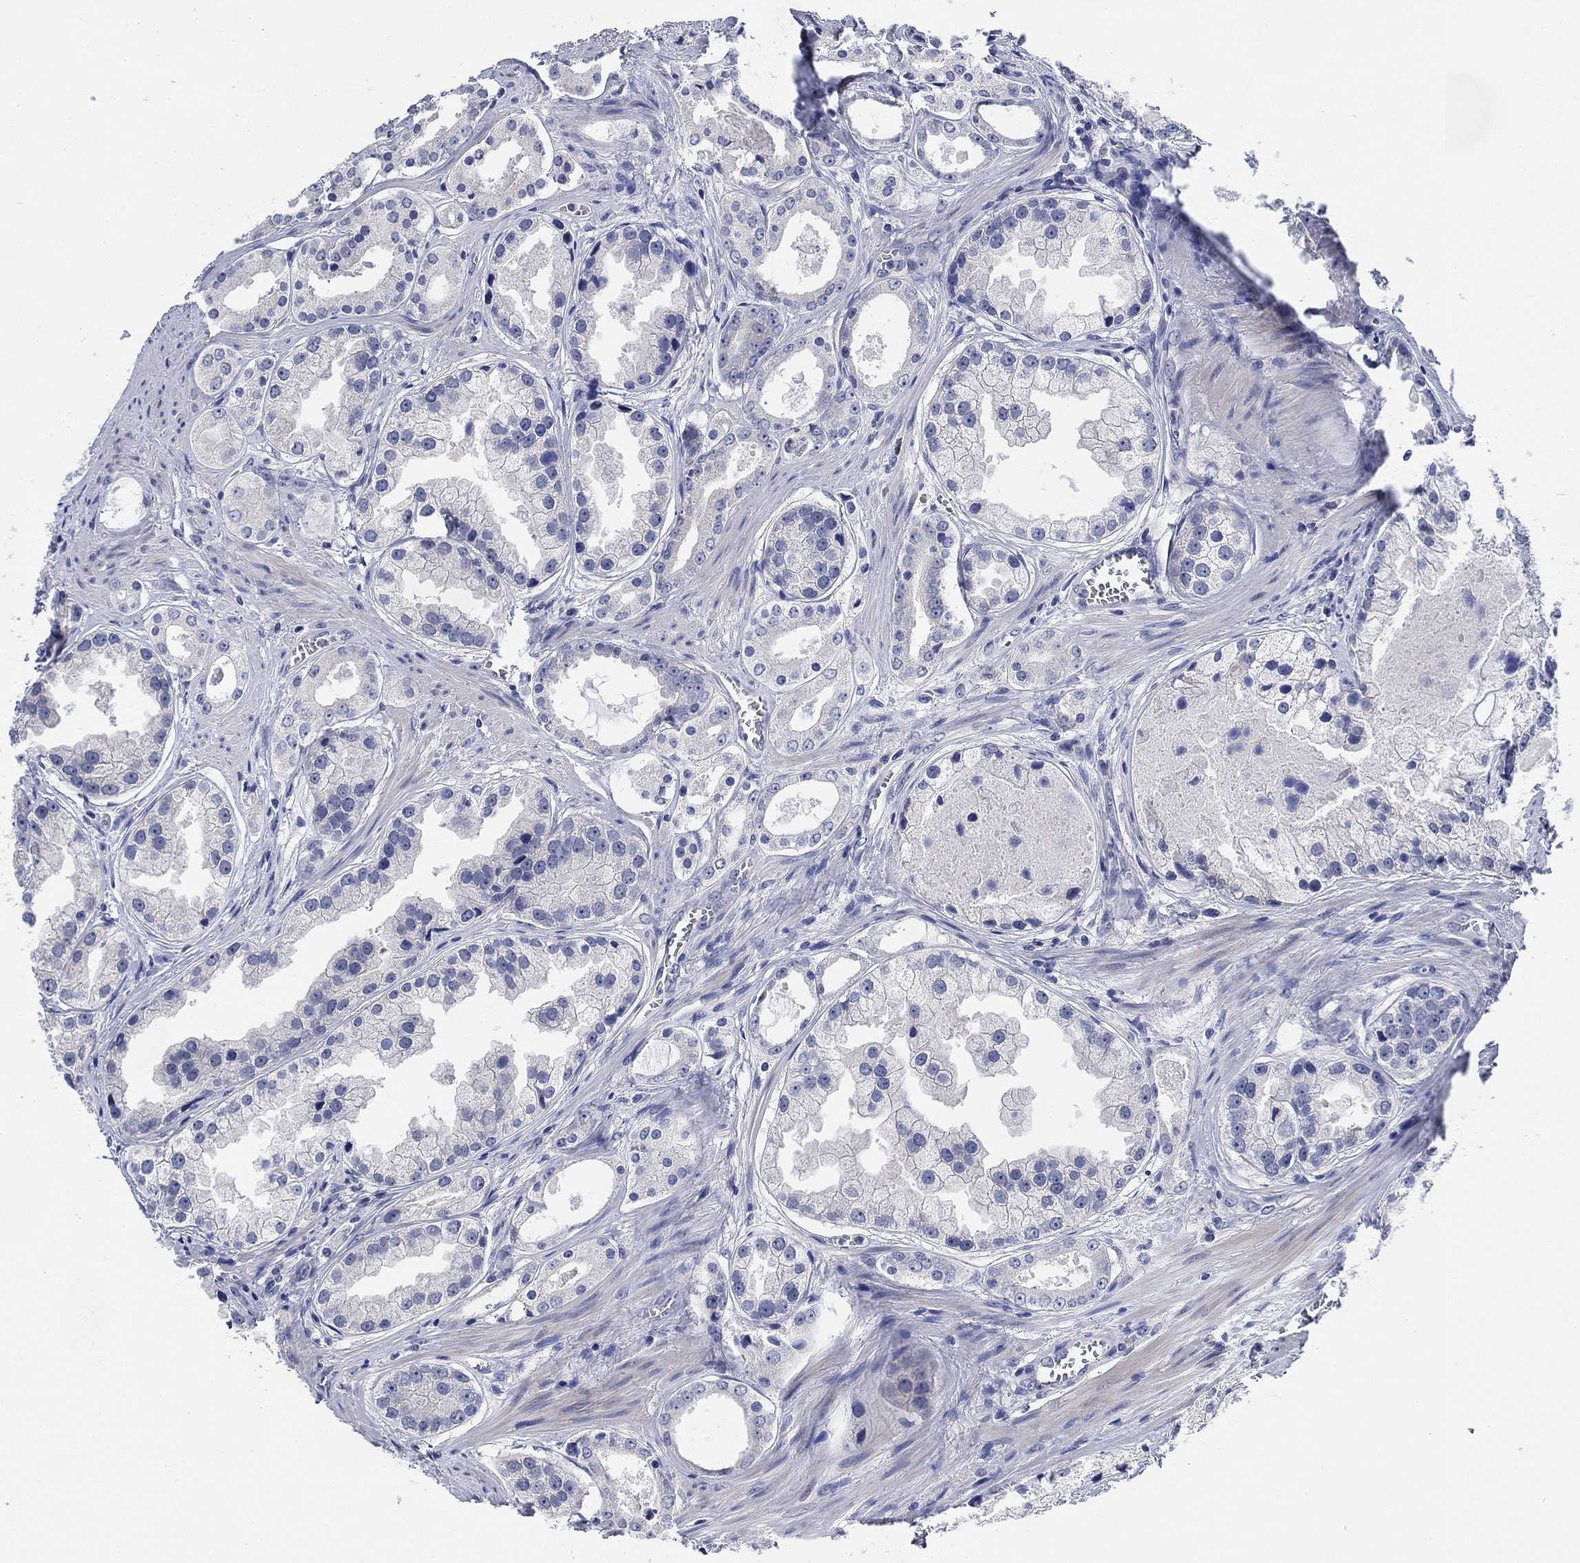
{"staining": {"intensity": "negative", "quantity": "none", "location": "none"}, "tissue": "prostate cancer", "cell_type": "Tumor cells", "image_type": "cancer", "snomed": [{"axis": "morphology", "description": "Adenocarcinoma, NOS"}, {"axis": "topography", "description": "Prostate"}], "caption": "Immunohistochemistry (IHC) of human prostate cancer shows no staining in tumor cells. The staining is performed using DAB (3,3'-diaminobenzidine) brown chromogen with nuclei counter-stained in using hematoxylin.", "gene": "DAZL", "patient": {"sex": "male", "age": 61}}